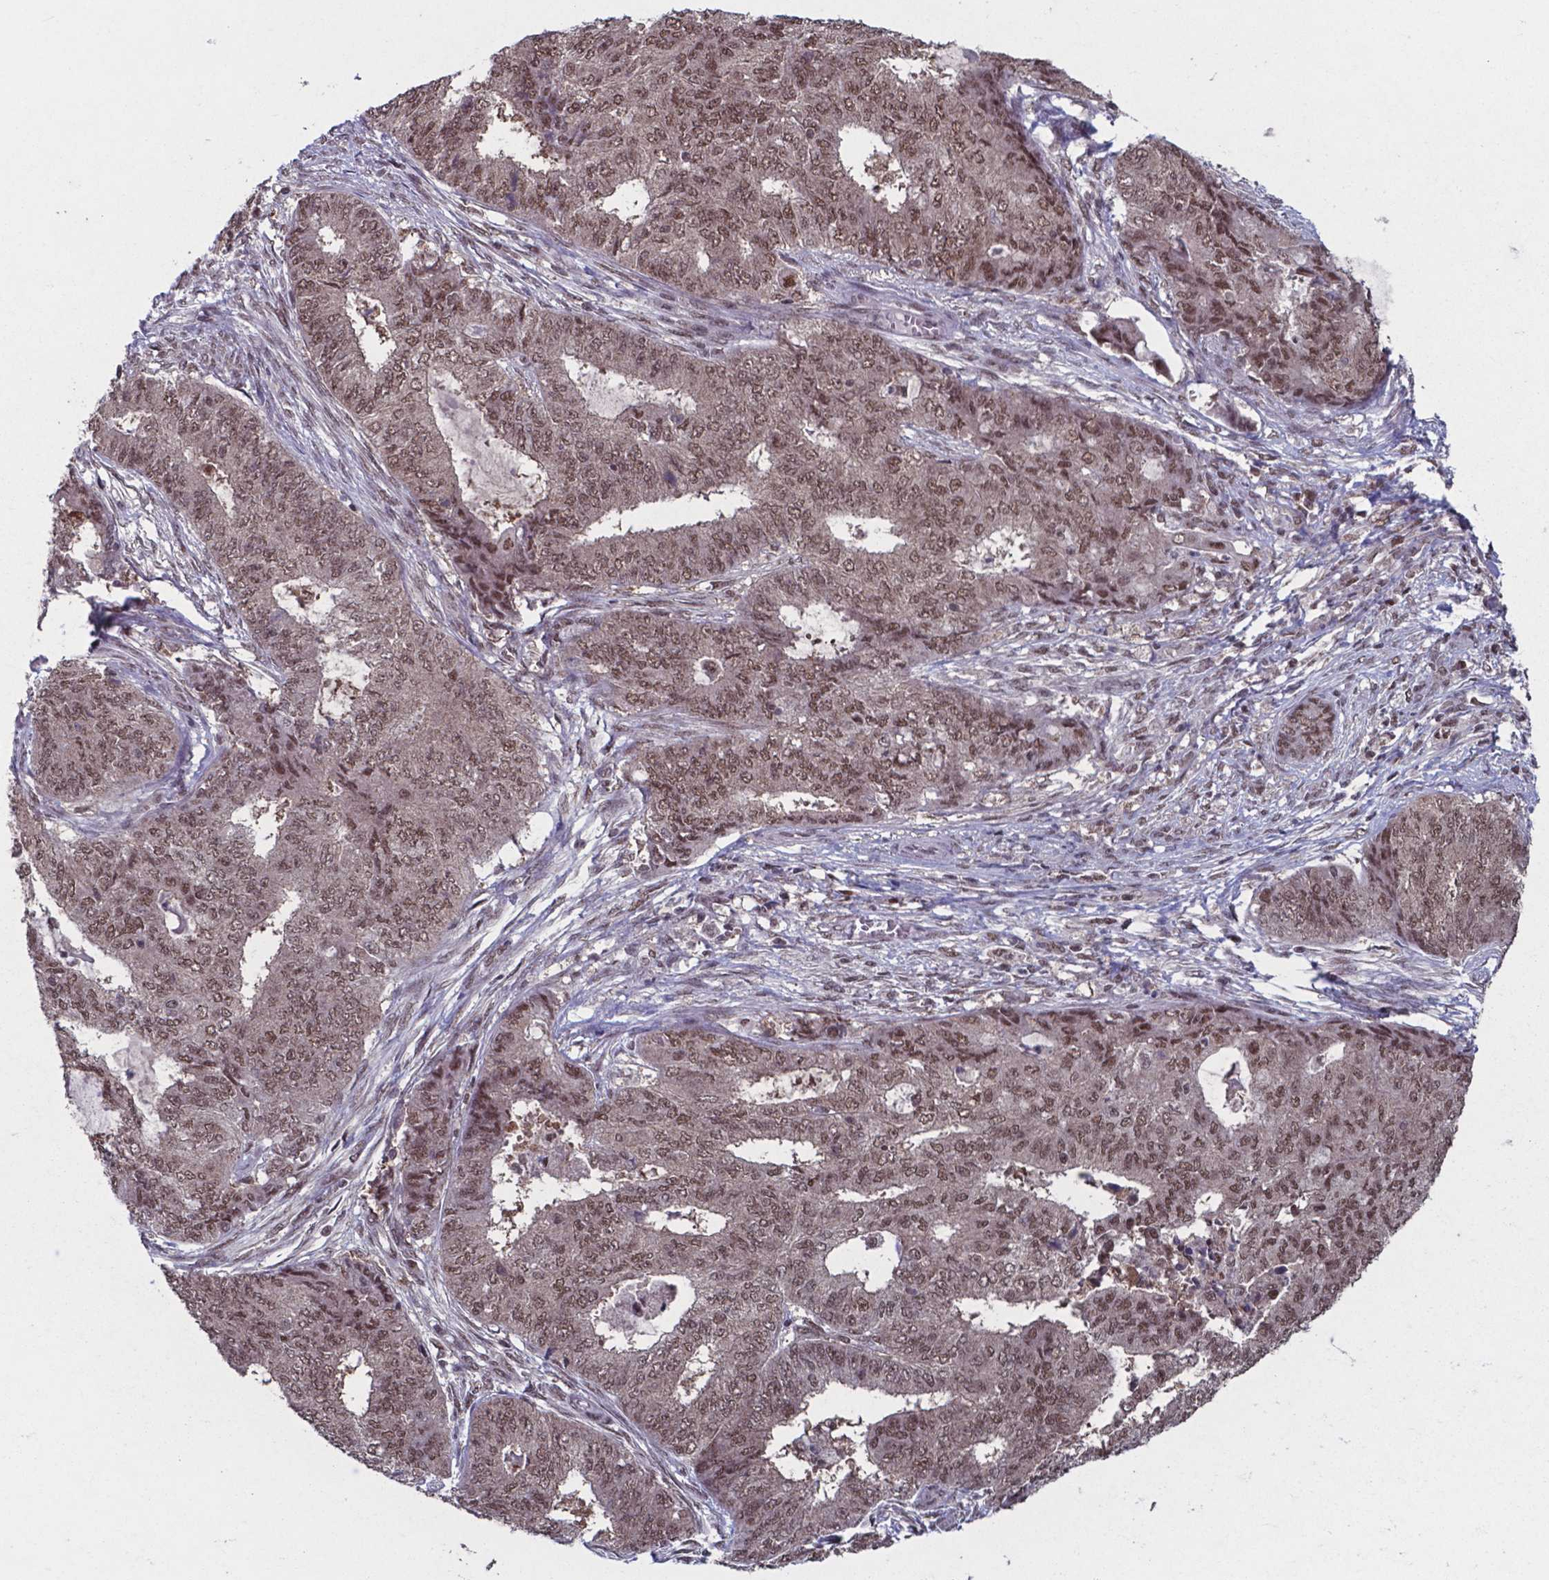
{"staining": {"intensity": "moderate", "quantity": "25%-75%", "location": "nuclear"}, "tissue": "endometrial cancer", "cell_type": "Tumor cells", "image_type": "cancer", "snomed": [{"axis": "morphology", "description": "Adenocarcinoma, NOS"}, {"axis": "topography", "description": "Endometrium"}], "caption": "Endometrial adenocarcinoma stained with a brown dye reveals moderate nuclear positive expression in approximately 25%-75% of tumor cells.", "gene": "UBA1", "patient": {"sex": "female", "age": 62}}